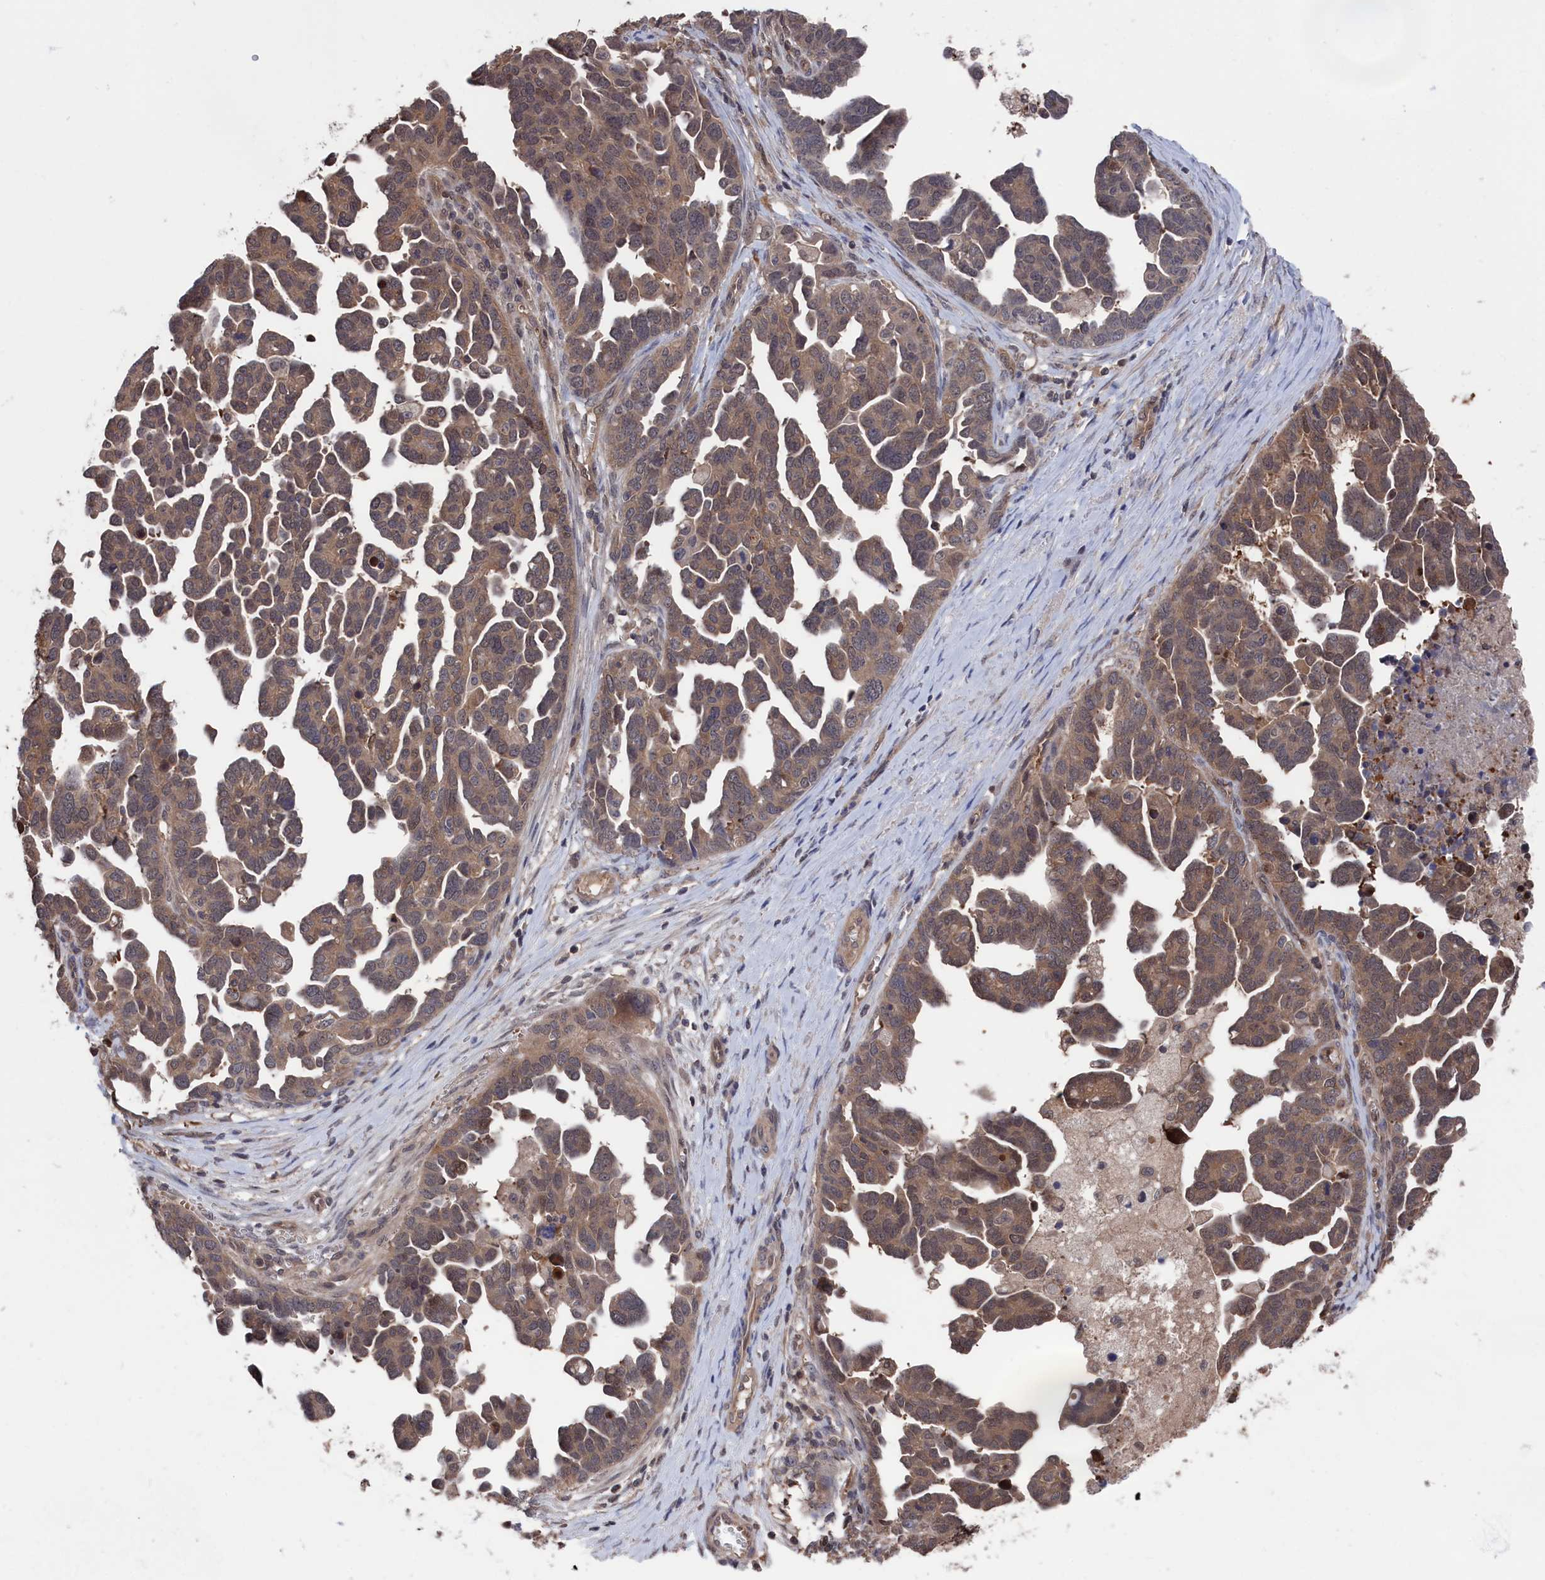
{"staining": {"intensity": "weak", "quantity": ">75%", "location": "cytoplasmic/membranous"}, "tissue": "ovarian cancer", "cell_type": "Tumor cells", "image_type": "cancer", "snomed": [{"axis": "morphology", "description": "Cystadenocarcinoma, serous, NOS"}, {"axis": "topography", "description": "Ovary"}], "caption": "Ovarian cancer (serous cystadenocarcinoma) stained with a brown dye exhibits weak cytoplasmic/membranous positive staining in about >75% of tumor cells.", "gene": "NUTF2", "patient": {"sex": "female", "age": 54}}